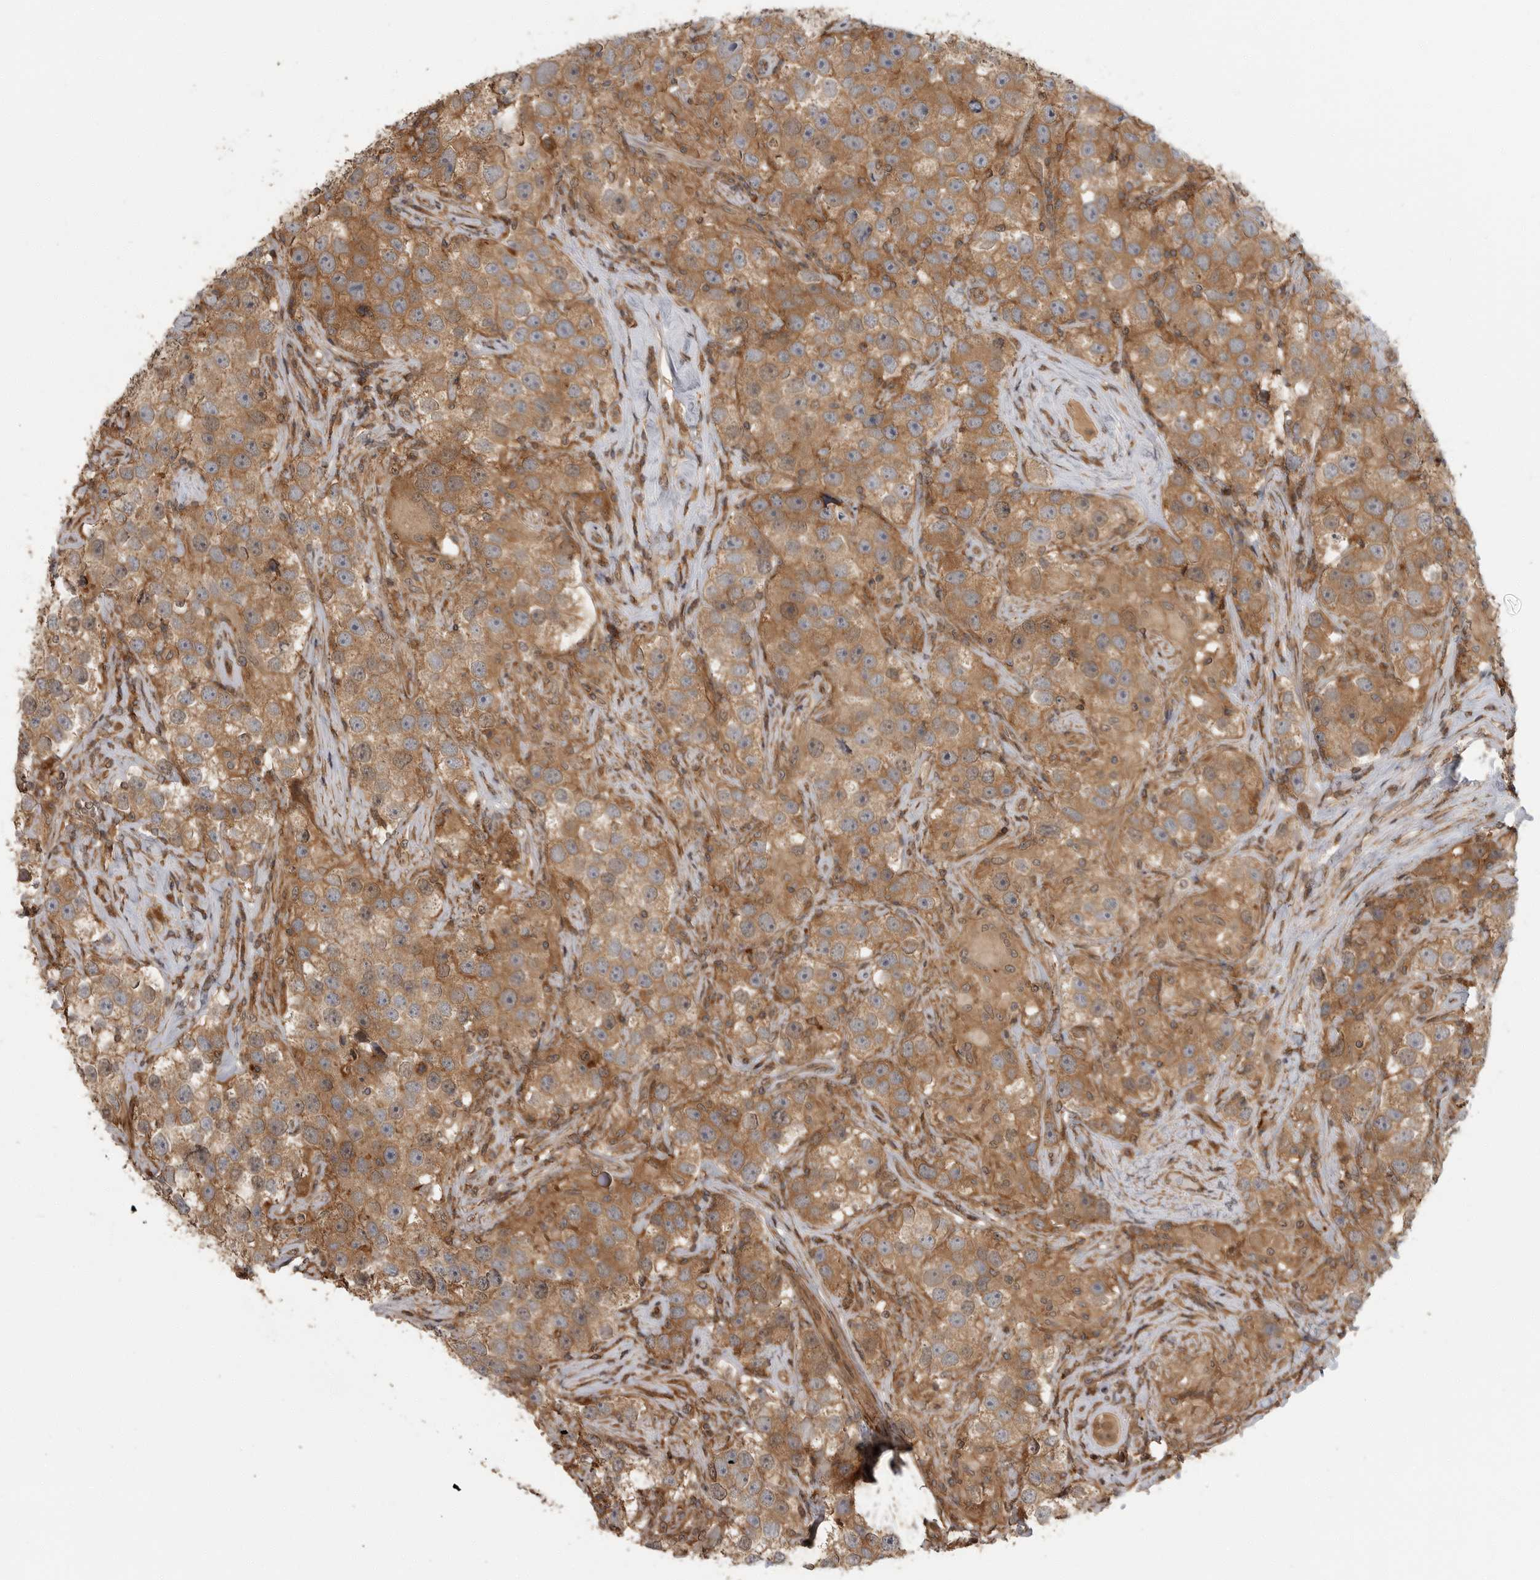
{"staining": {"intensity": "moderate", "quantity": ">75%", "location": "cytoplasmic/membranous"}, "tissue": "testis cancer", "cell_type": "Tumor cells", "image_type": "cancer", "snomed": [{"axis": "morphology", "description": "Seminoma, NOS"}, {"axis": "topography", "description": "Testis"}], "caption": "Immunohistochemistry of testis cancer (seminoma) reveals medium levels of moderate cytoplasmic/membranous staining in about >75% of tumor cells. Nuclei are stained in blue.", "gene": "ERN1", "patient": {"sex": "male", "age": 49}}